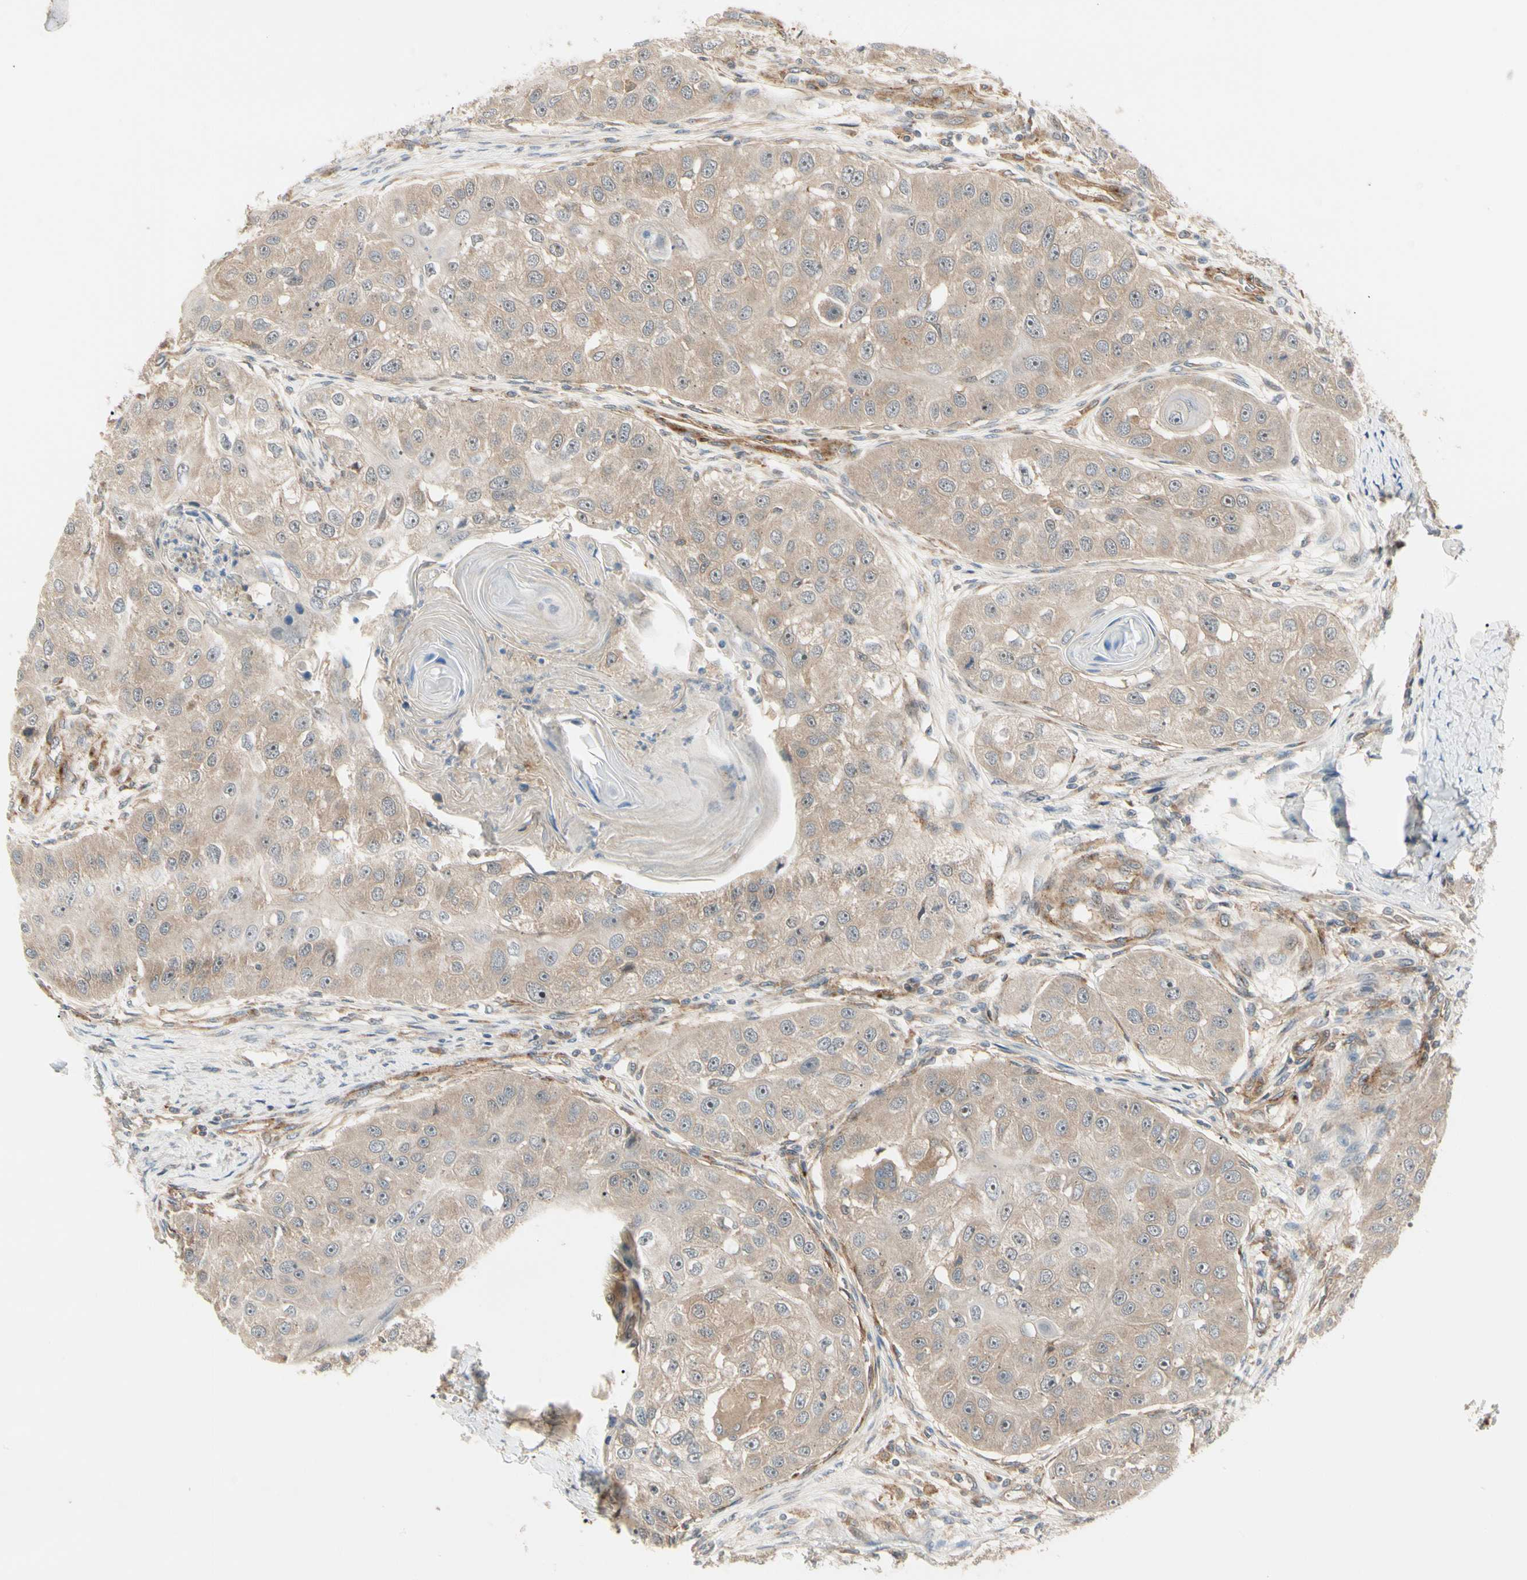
{"staining": {"intensity": "moderate", "quantity": ">75%", "location": "cytoplasmic/membranous"}, "tissue": "head and neck cancer", "cell_type": "Tumor cells", "image_type": "cancer", "snomed": [{"axis": "morphology", "description": "Normal tissue, NOS"}, {"axis": "morphology", "description": "Squamous cell carcinoma, NOS"}, {"axis": "topography", "description": "Skeletal muscle"}, {"axis": "topography", "description": "Head-Neck"}], "caption": "A brown stain labels moderate cytoplasmic/membranous positivity of a protein in squamous cell carcinoma (head and neck) tumor cells.", "gene": "F2R", "patient": {"sex": "male", "age": 51}}